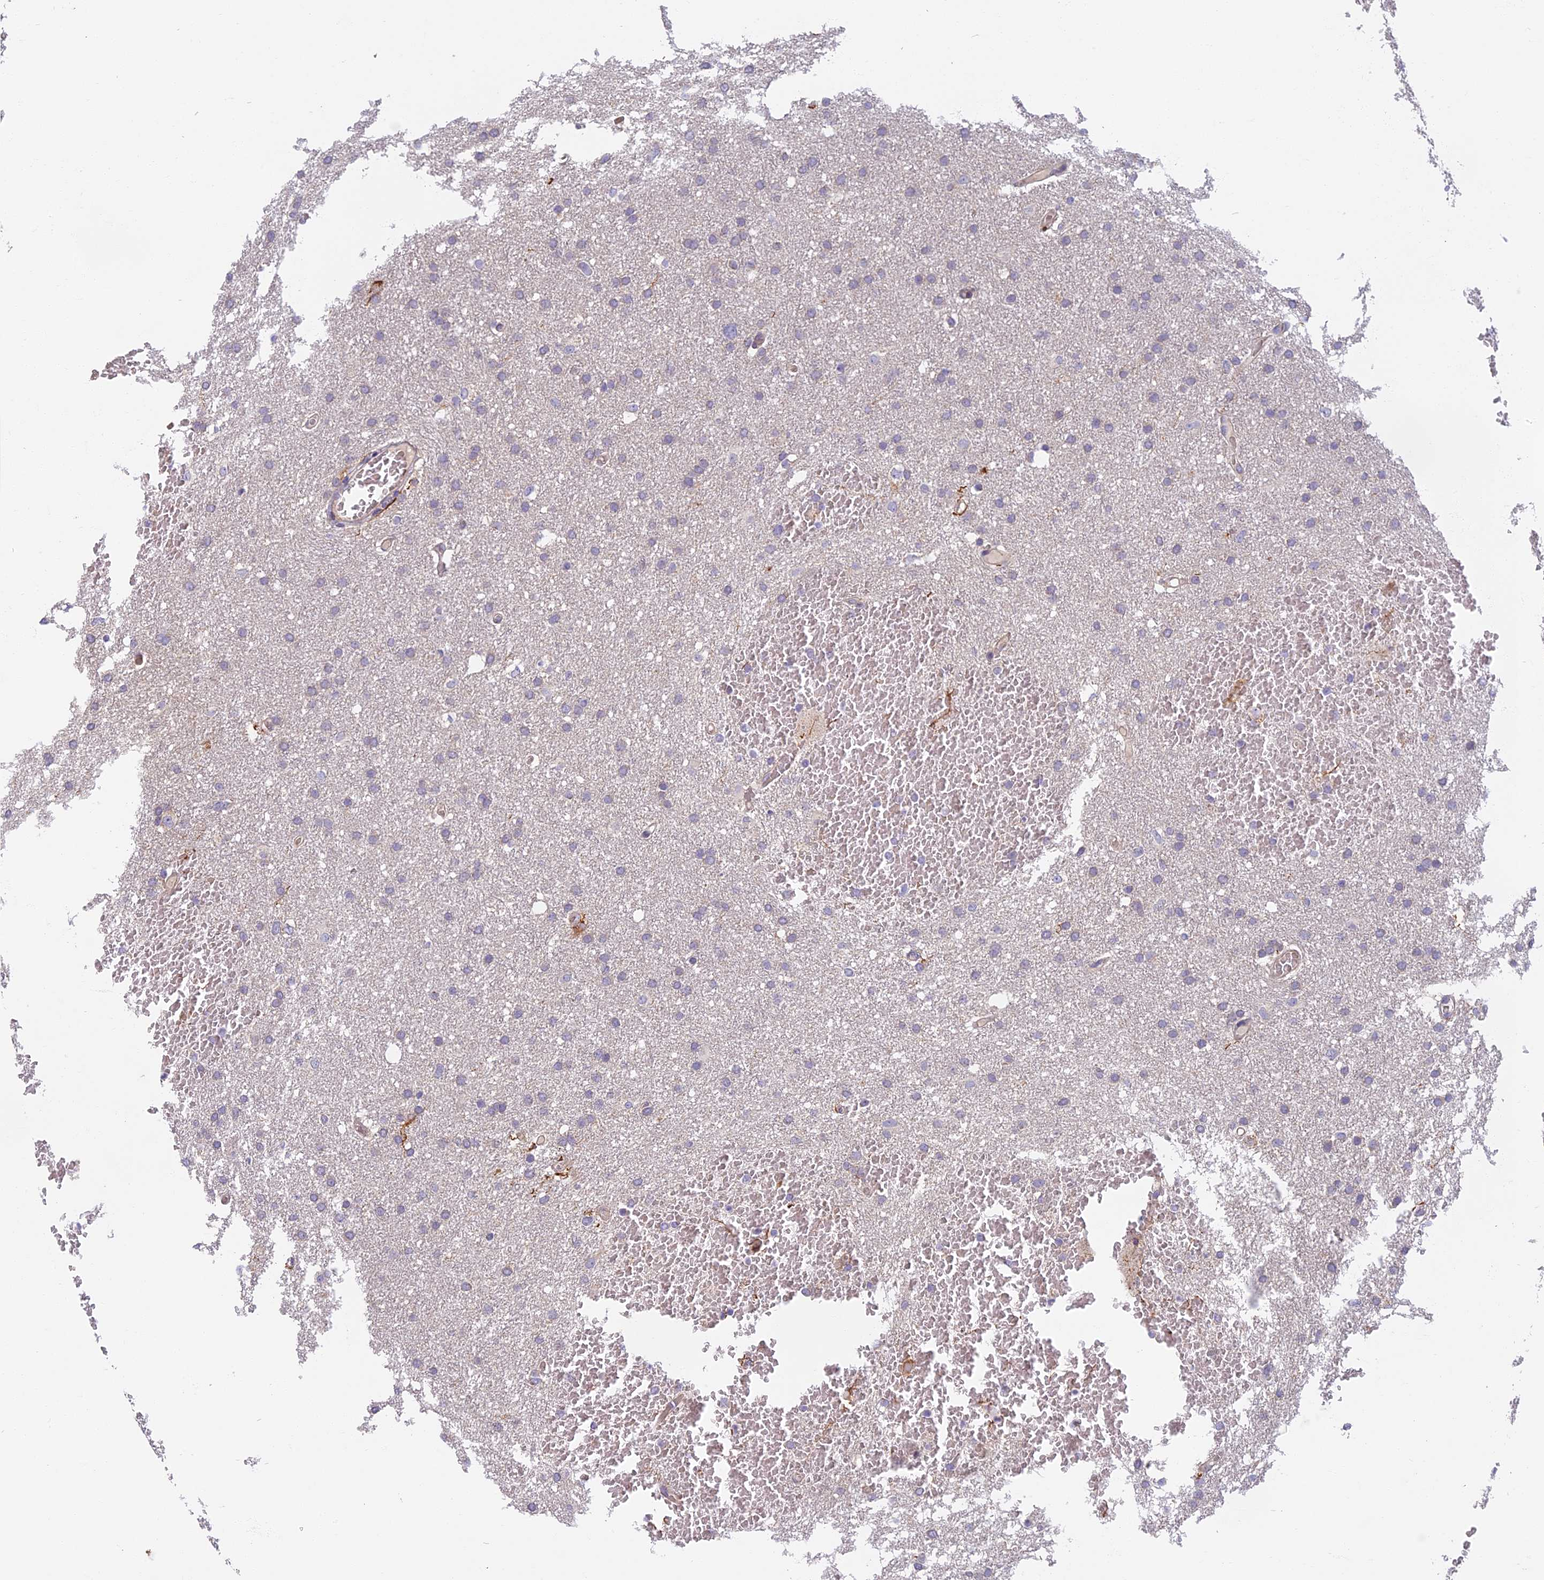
{"staining": {"intensity": "negative", "quantity": "none", "location": "none"}, "tissue": "glioma", "cell_type": "Tumor cells", "image_type": "cancer", "snomed": [{"axis": "morphology", "description": "Glioma, malignant, High grade"}, {"axis": "topography", "description": "Cerebral cortex"}], "caption": "High magnification brightfield microscopy of high-grade glioma (malignant) stained with DAB (brown) and counterstained with hematoxylin (blue): tumor cells show no significant expression.", "gene": "EDAR", "patient": {"sex": "female", "age": 36}}